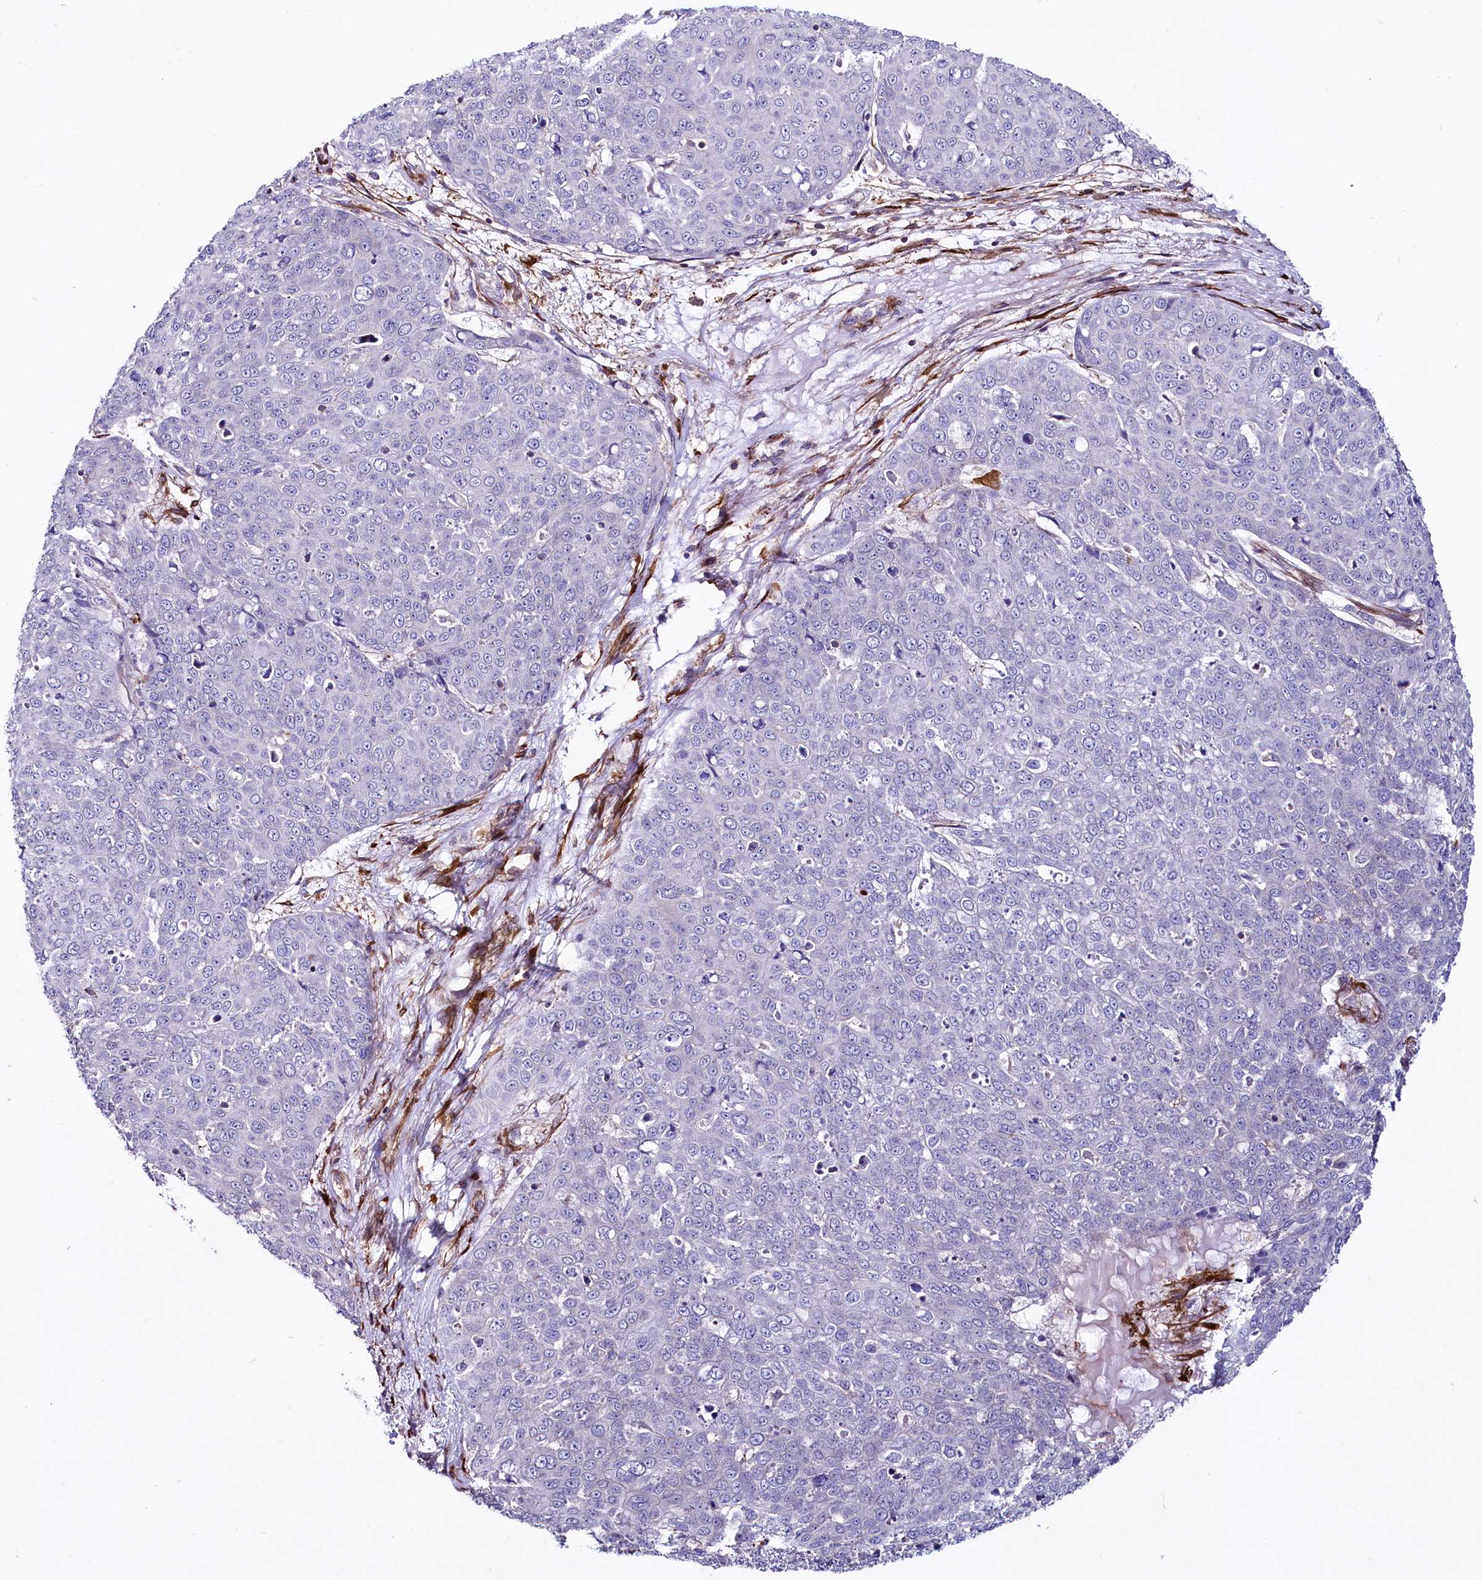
{"staining": {"intensity": "negative", "quantity": "none", "location": "none"}, "tissue": "skin cancer", "cell_type": "Tumor cells", "image_type": "cancer", "snomed": [{"axis": "morphology", "description": "Squamous cell carcinoma, NOS"}, {"axis": "topography", "description": "Skin"}], "caption": "Immunohistochemistry image of neoplastic tissue: skin squamous cell carcinoma stained with DAB exhibits no significant protein expression in tumor cells. (Stains: DAB (3,3'-diaminobenzidine) IHC with hematoxylin counter stain, Microscopy: brightfield microscopy at high magnification).", "gene": "FCHSD2", "patient": {"sex": "male", "age": 71}}